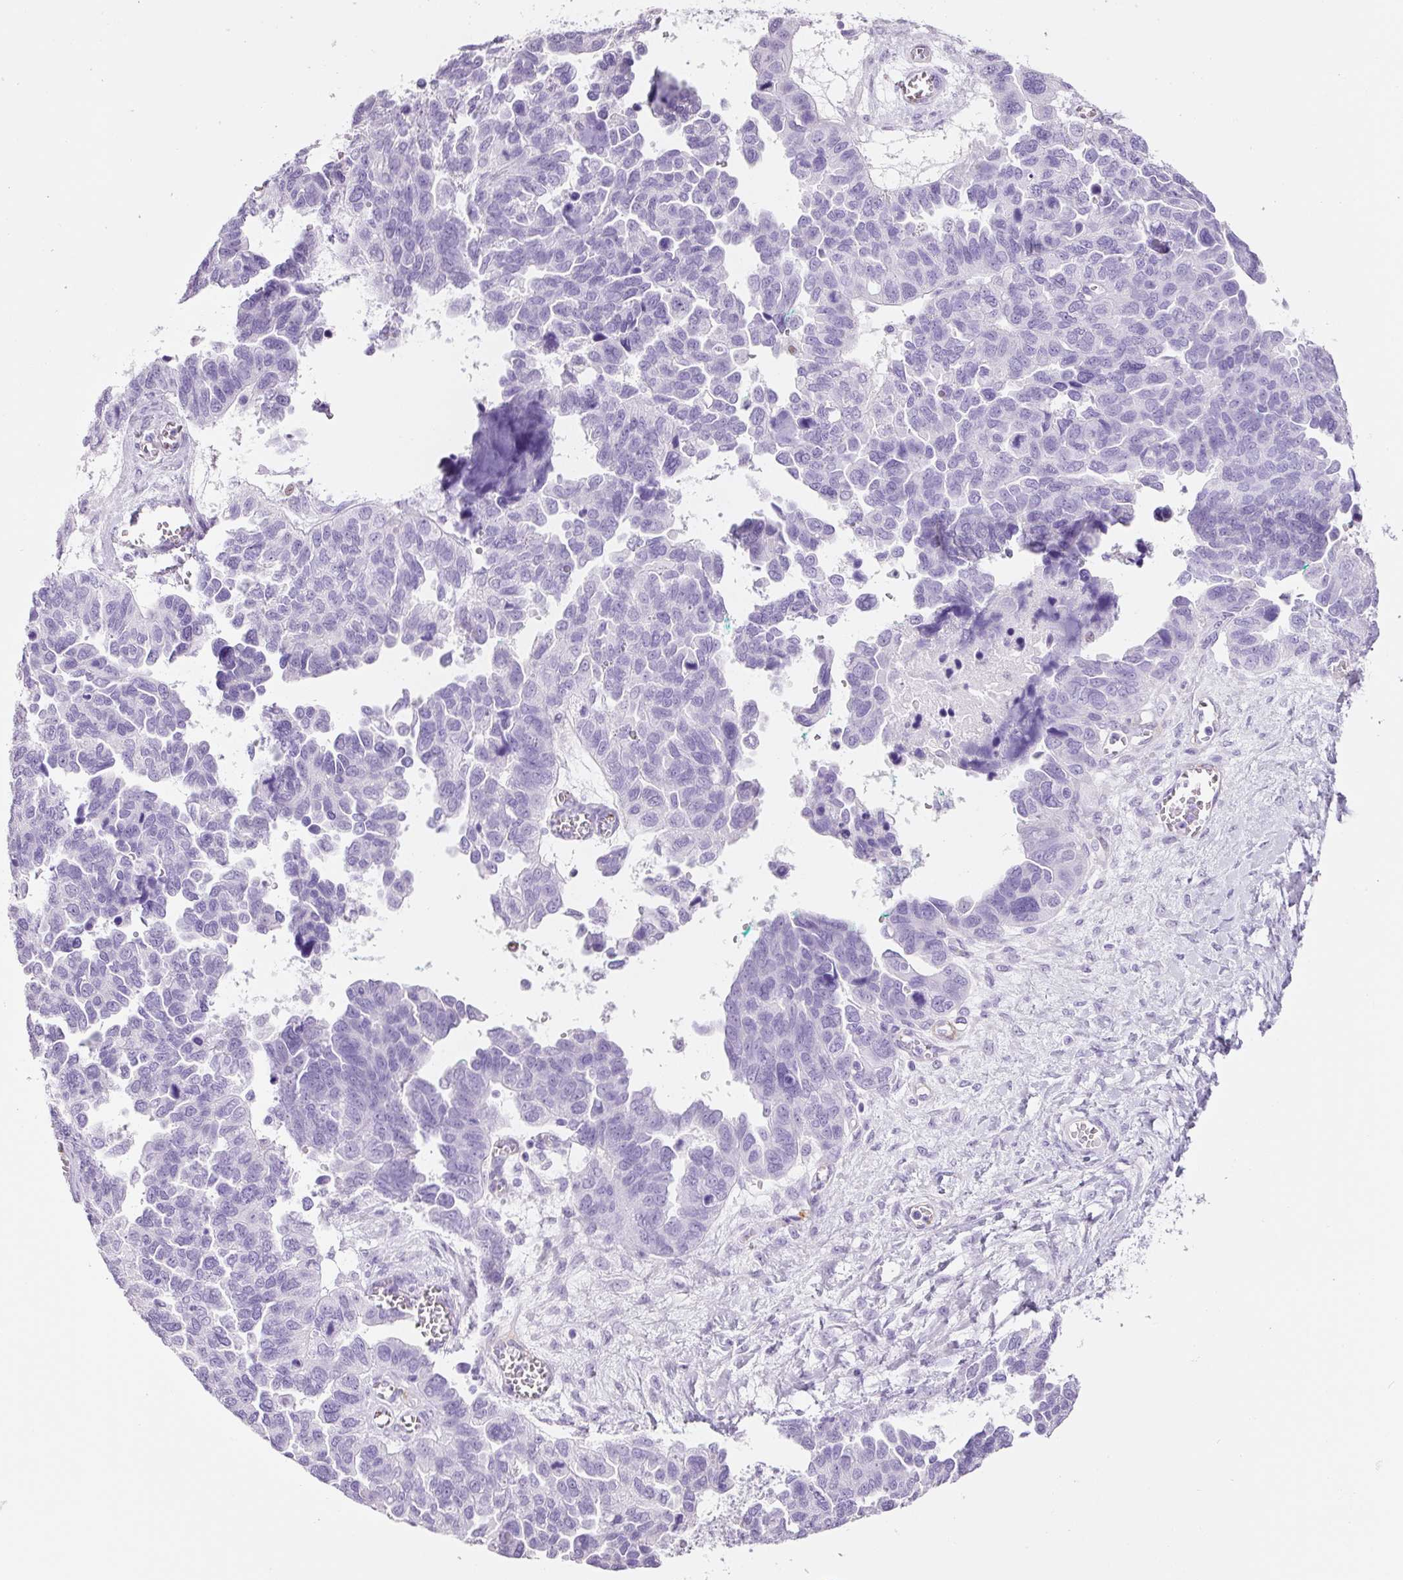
{"staining": {"intensity": "negative", "quantity": "none", "location": "none"}, "tissue": "ovarian cancer", "cell_type": "Tumor cells", "image_type": "cancer", "snomed": [{"axis": "morphology", "description": "Cystadenocarcinoma, serous, NOS"}, {"axis": "topography", "description": "Ovary"}], "caption": "Immunohistochemistry (IHC) image of neoplastic tissue: ovarian cancer (serous cystadenocarcinoma) stained with DAB demonstrates no significant protein expression in tumor cells. (DAB immunohistochemistry (IHC) with hematoxylin counter stain).", "gene": "ADSS1", "patient": {"sex": "female", "age": 64}}